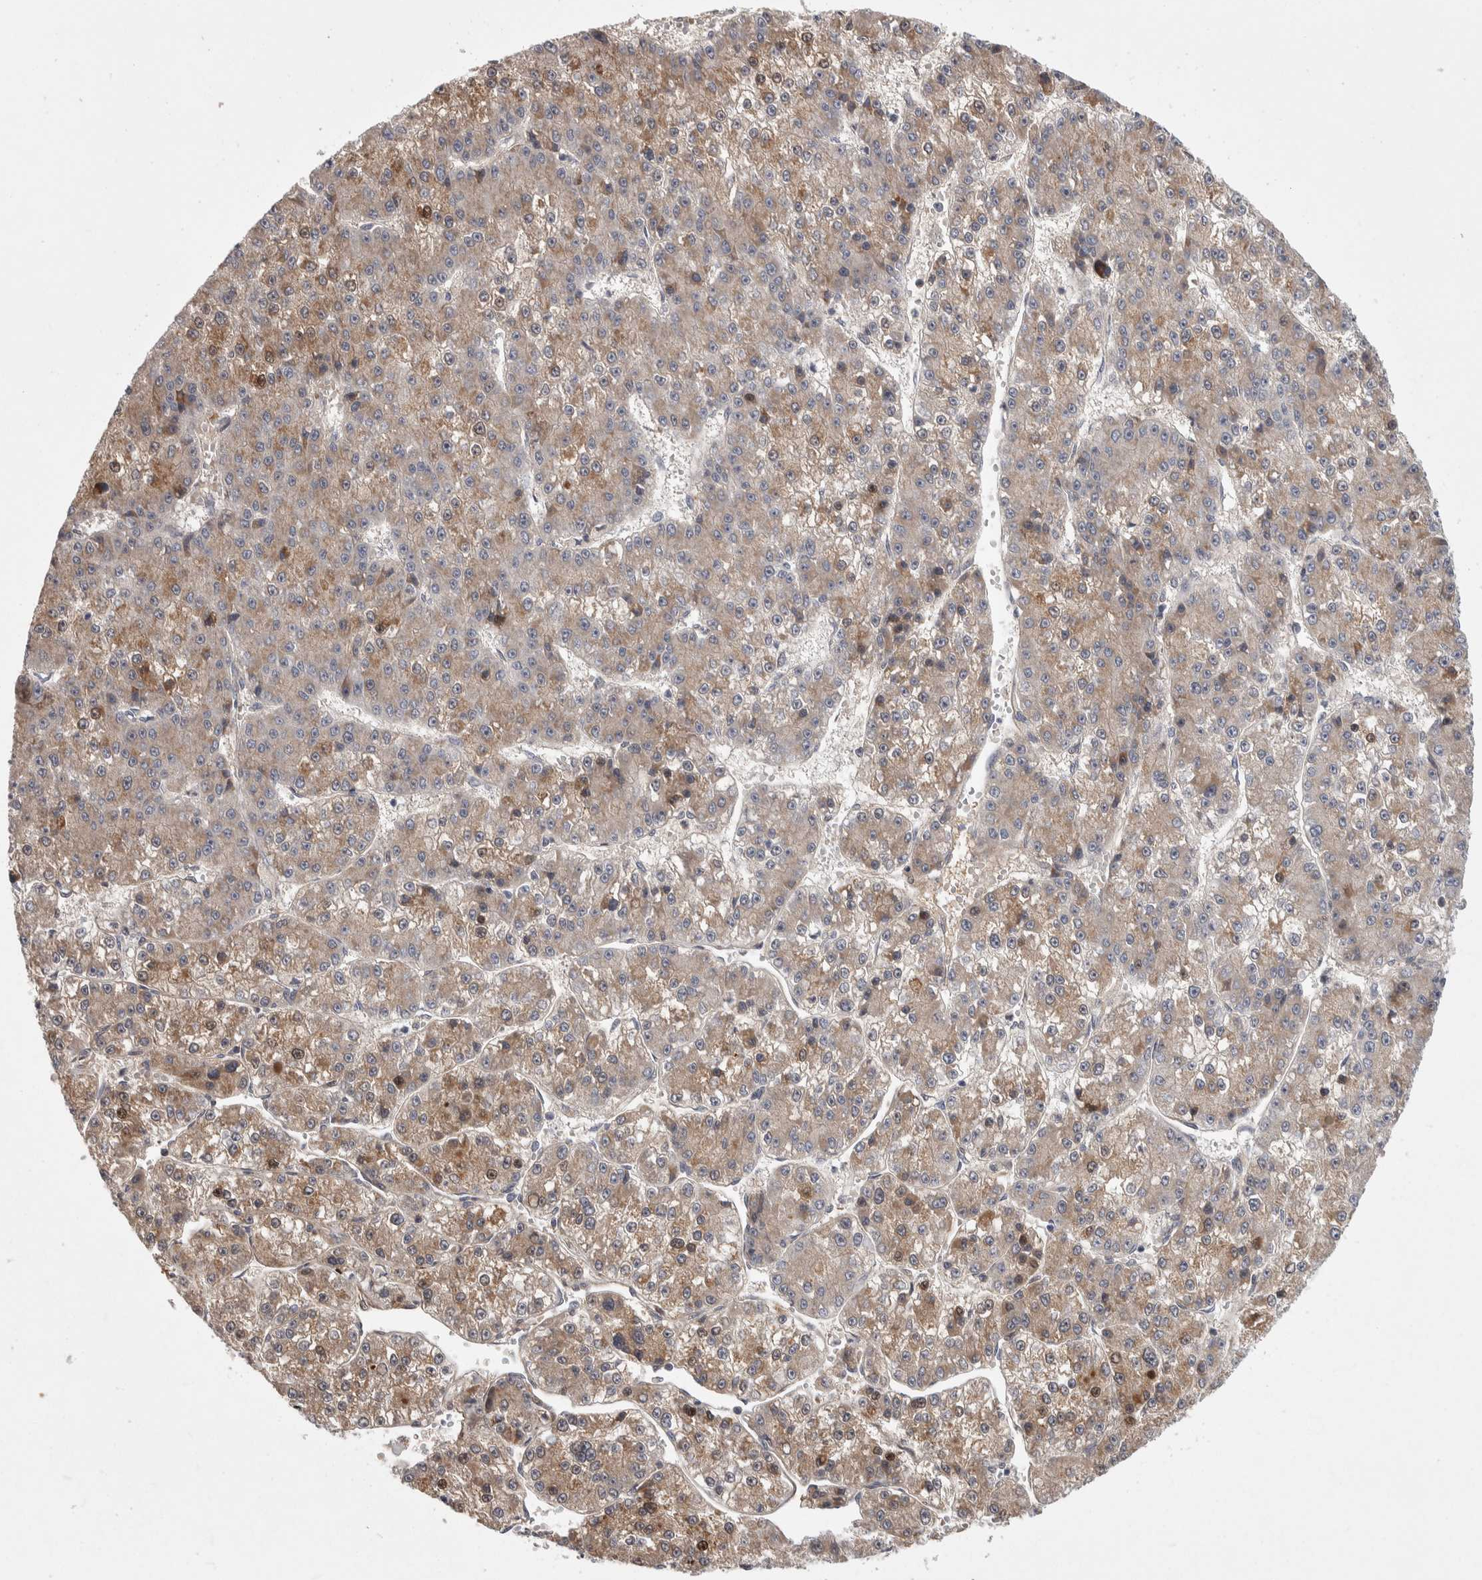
{"staining": {"intensity": "weak", "quantity": ">75%", "location": "cytoplasmic/membranous"}, "tissue": "liver cancer", "cell_type": "Tumor cells", "image_type": "cancer", "snomed": [{"axis": "morphology", "description": "Carcinoma, Hepatocellular, NOS"}, {"axis": "topography", "description": "Liver"}], "caption": "A histopathology image showing weak cytoplasmic/membranous positivity in about >75% of tumor cells in liver cancer (hepatocellular carcinoma), as visualized by brown immunohistochemical staining.", "gene": "PSMG3", "patient": {"sex": "female", "age": 73}}